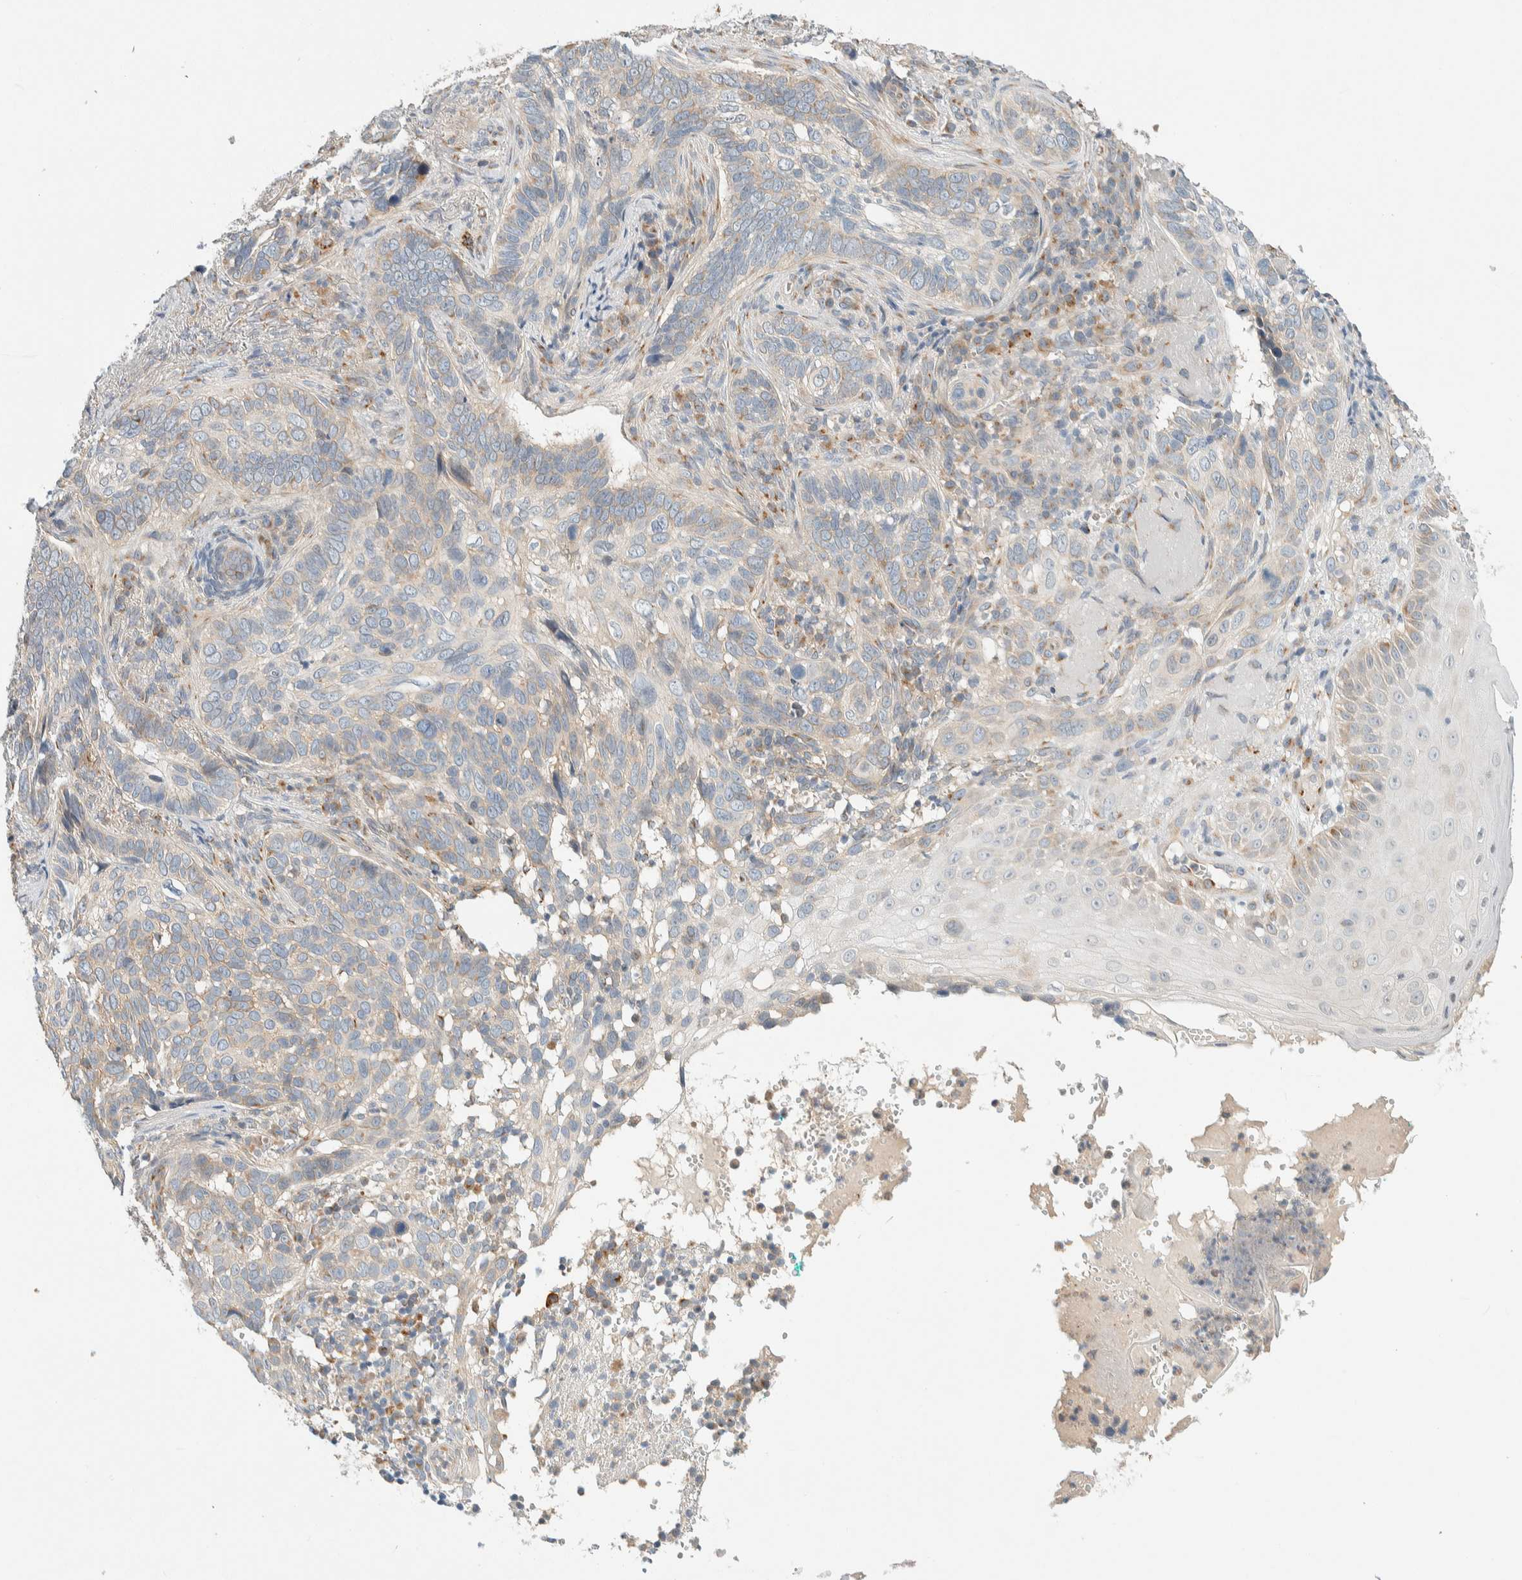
{"staining": {"intensity": "weak", "quantity": "<25%", "location": "cytoplasmic/membranous"}, "tissue": "skin cancer", "cell_type": "Tumor cells", "image_type": "cancer", "snomed": [{"axis": "morphology", "description": "Basal cell carcinoma"}, {"axis": "topography", "description": "Skin"}], "caption": "Histopathology image shows no protein staining in tumor cells of skin cancer (basal cell carcinoma) tissue.", "gene": "TMEM184B", "patient": {"sex": "female", "age": 89}}